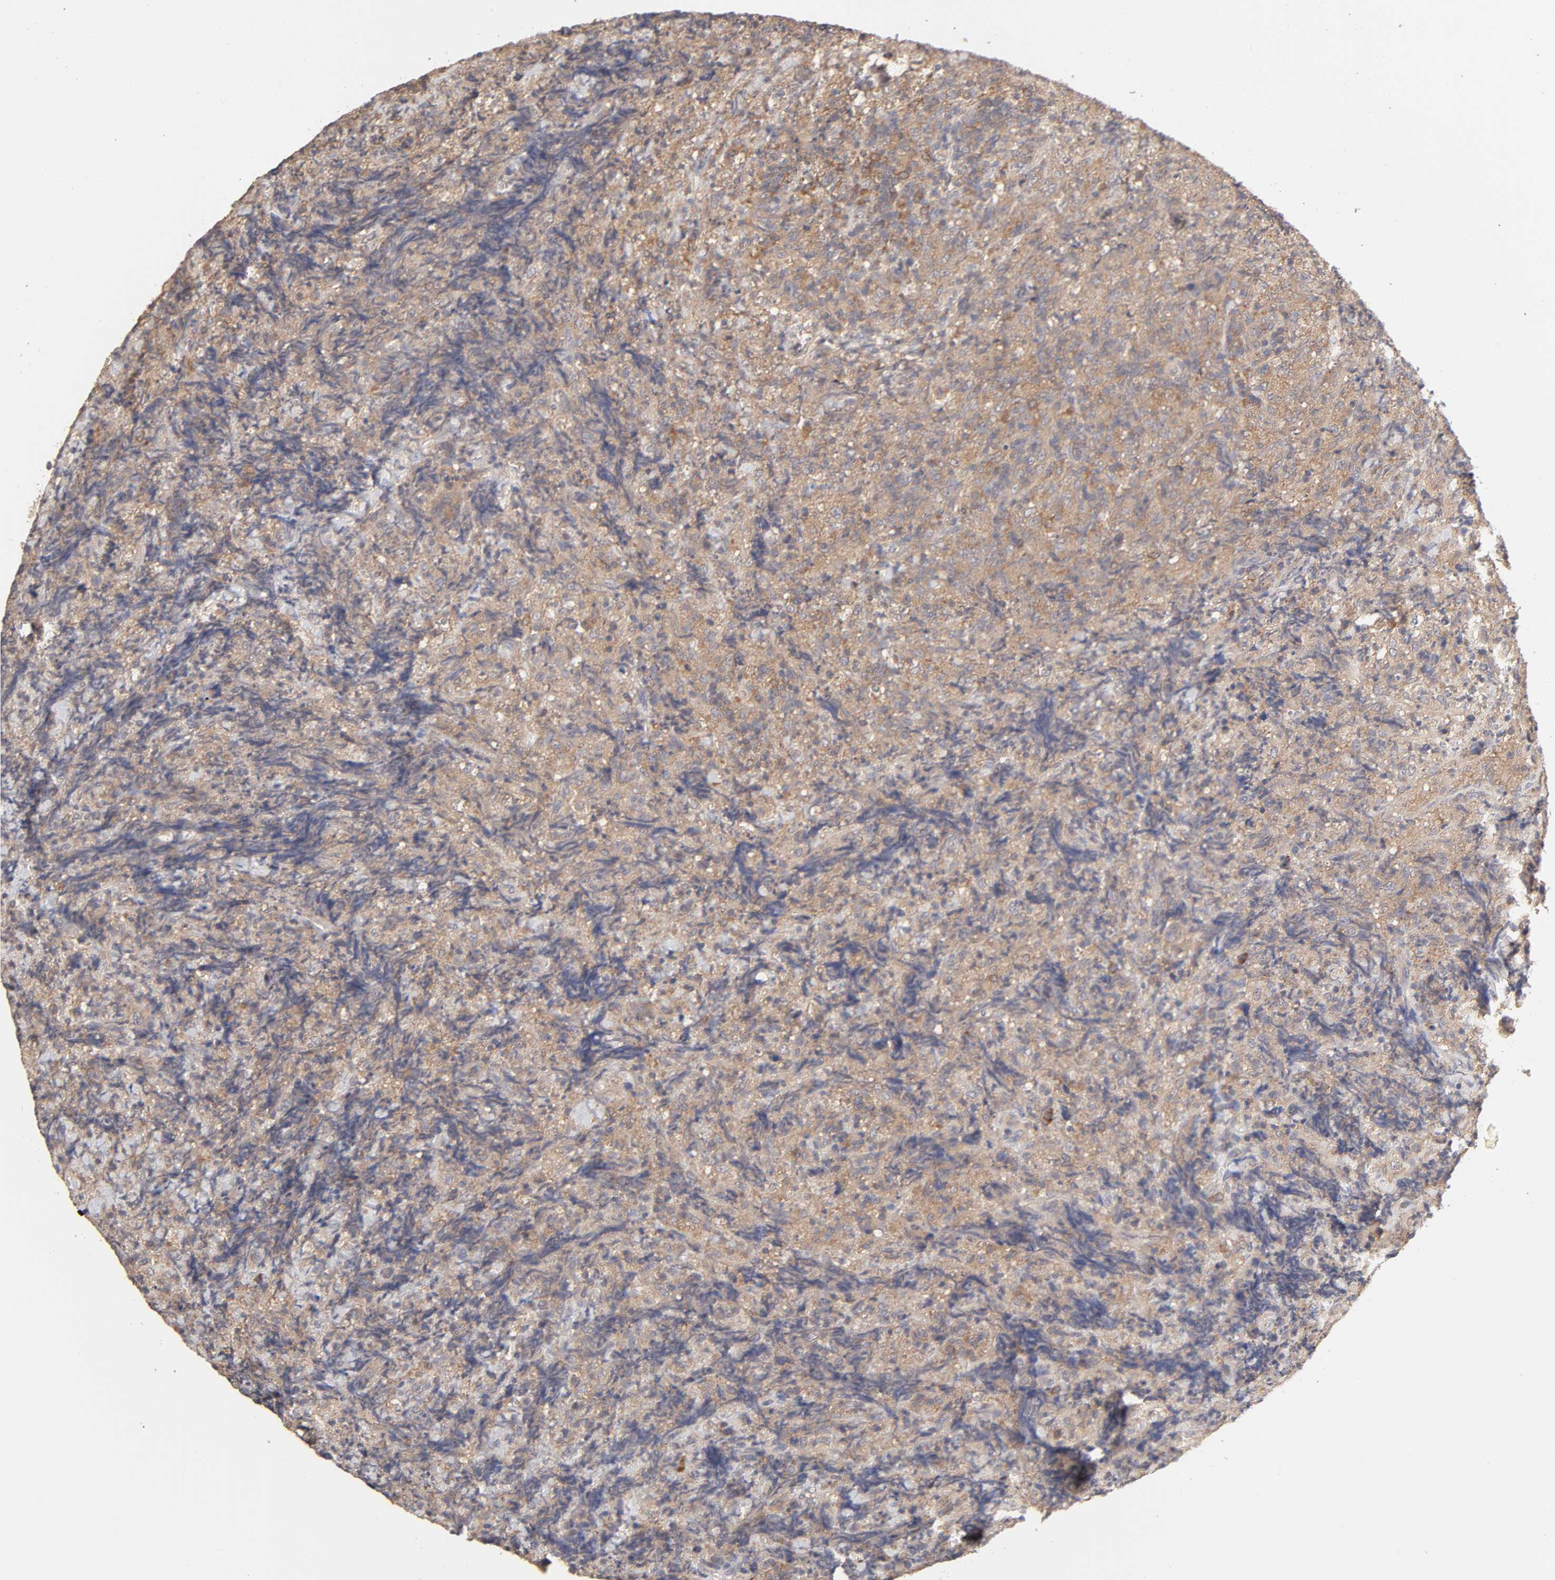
{"staining": {"intensity": "moderate", "quantity": "<25%", "location": "cytoplasmic/membranous"}, "tissue": "lymphoma", "cell_type": "Tumor cells", "image_type": "cancer", "snomed": [{"axis": "morphology", "description": "Malignant lymphoma, non-Hodgkin's type, High grade"}, {"axis": "topography", "description": "Tonsil"}], "caption": "Lymphoma stained with DAB immunohistochemistry demonstrates low levels of moderate cytoplasmic/membranous expression in about <25% of tumor cells.", "gene": "AP1G2", "patient": {"sex": "female", "age": 36}}